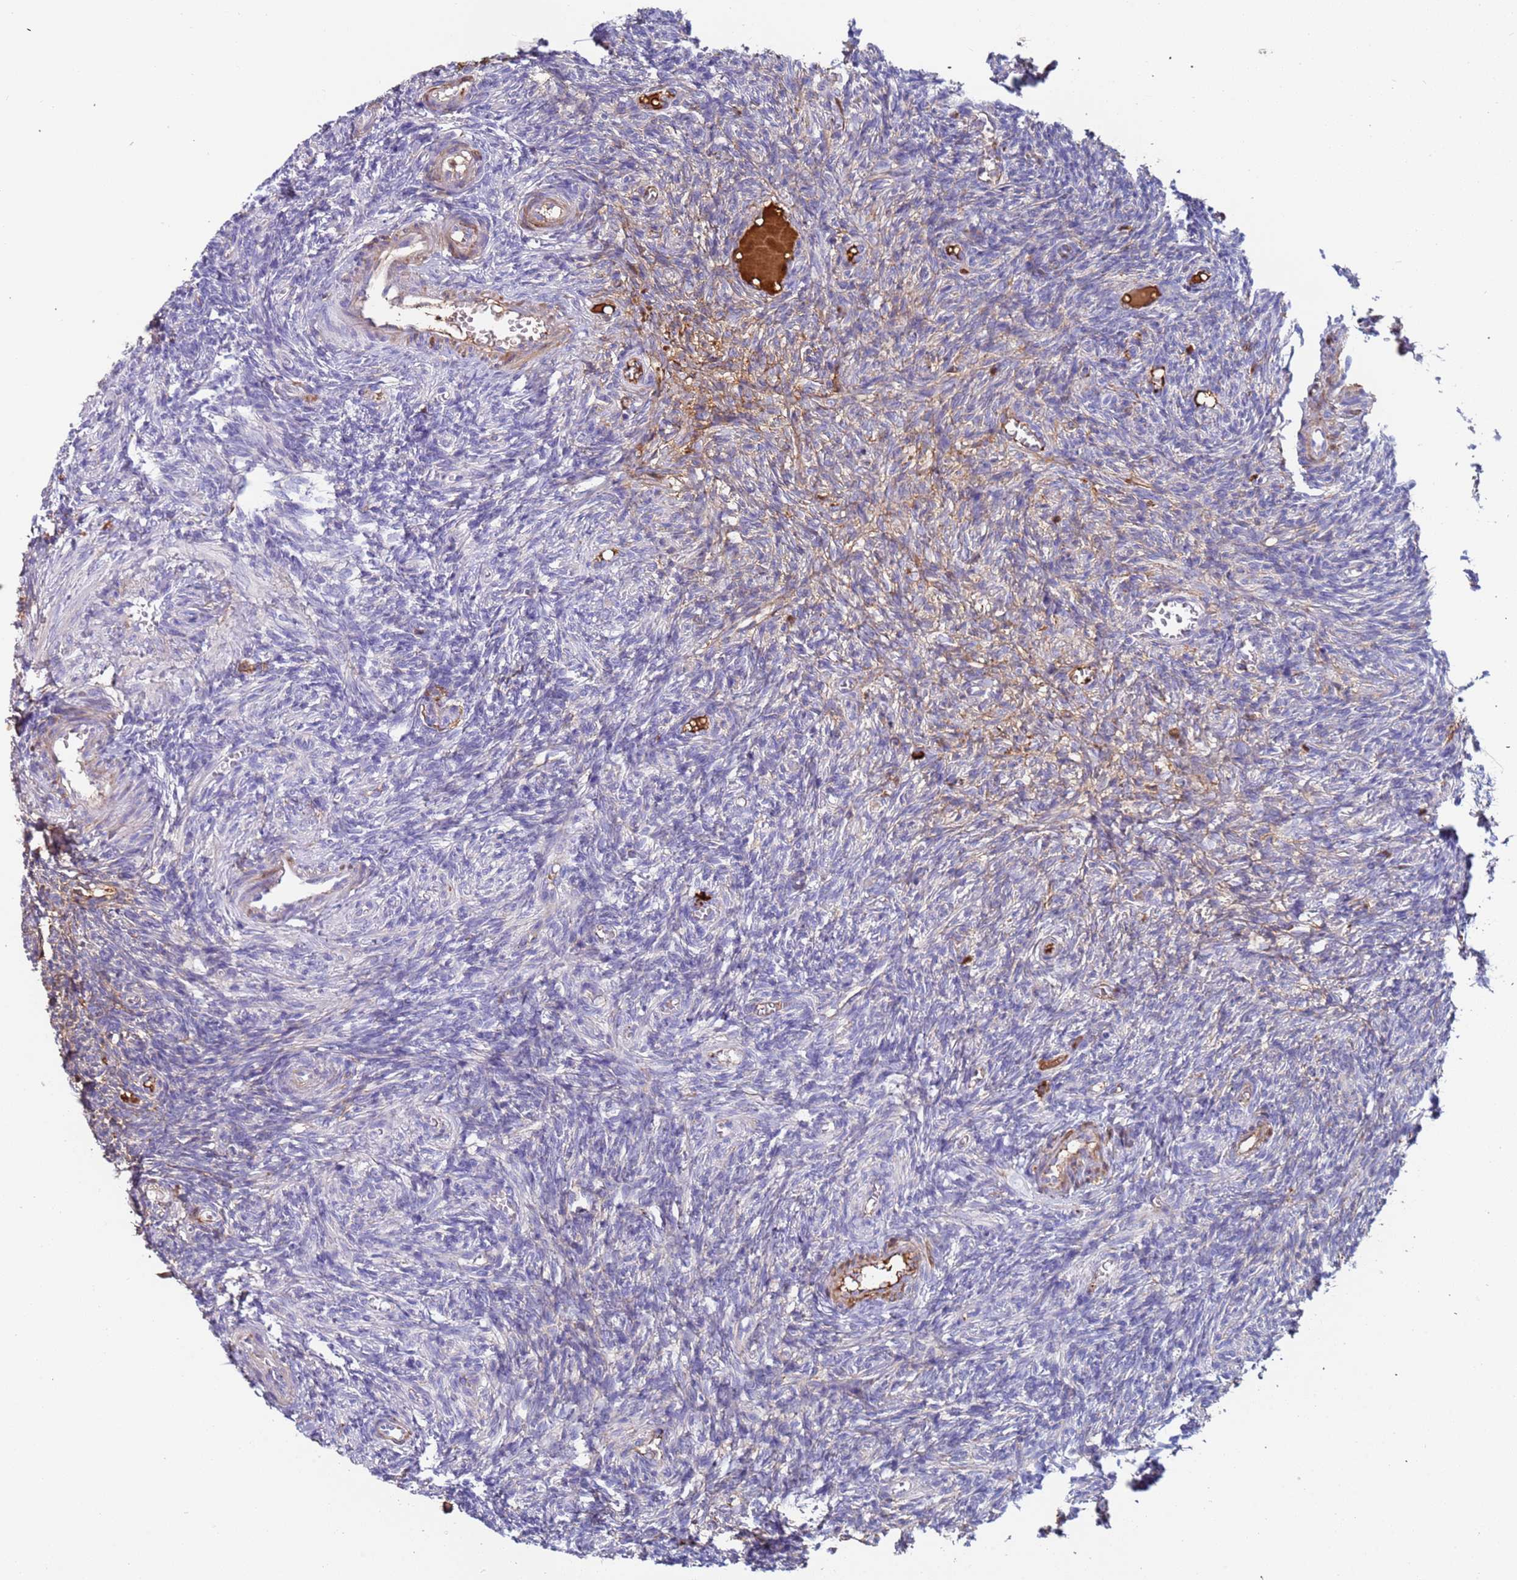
{"staining": {"intensity": "weak", "quantity": "<25%", "location": "cytoplasmic/membranous"}, "tissue": "ovary", "cell_type": "Ovarian stroma cells", "image_type": "normal", "snomed": [{"axis": "morphology", "description": "Normal tissue, NOS"}, {"axis": "topography", "description": "Ovary"}], "caption": "Immunohistochemistry (IHC) photomicrograph of benign ovary stained for a protein (brown), which demonstrates no positivity in ovarian stroma cells. Nuclei are stained in blue.", "gene": "CYSLTR2", "patient": {"sex": "female", "age": 27}}